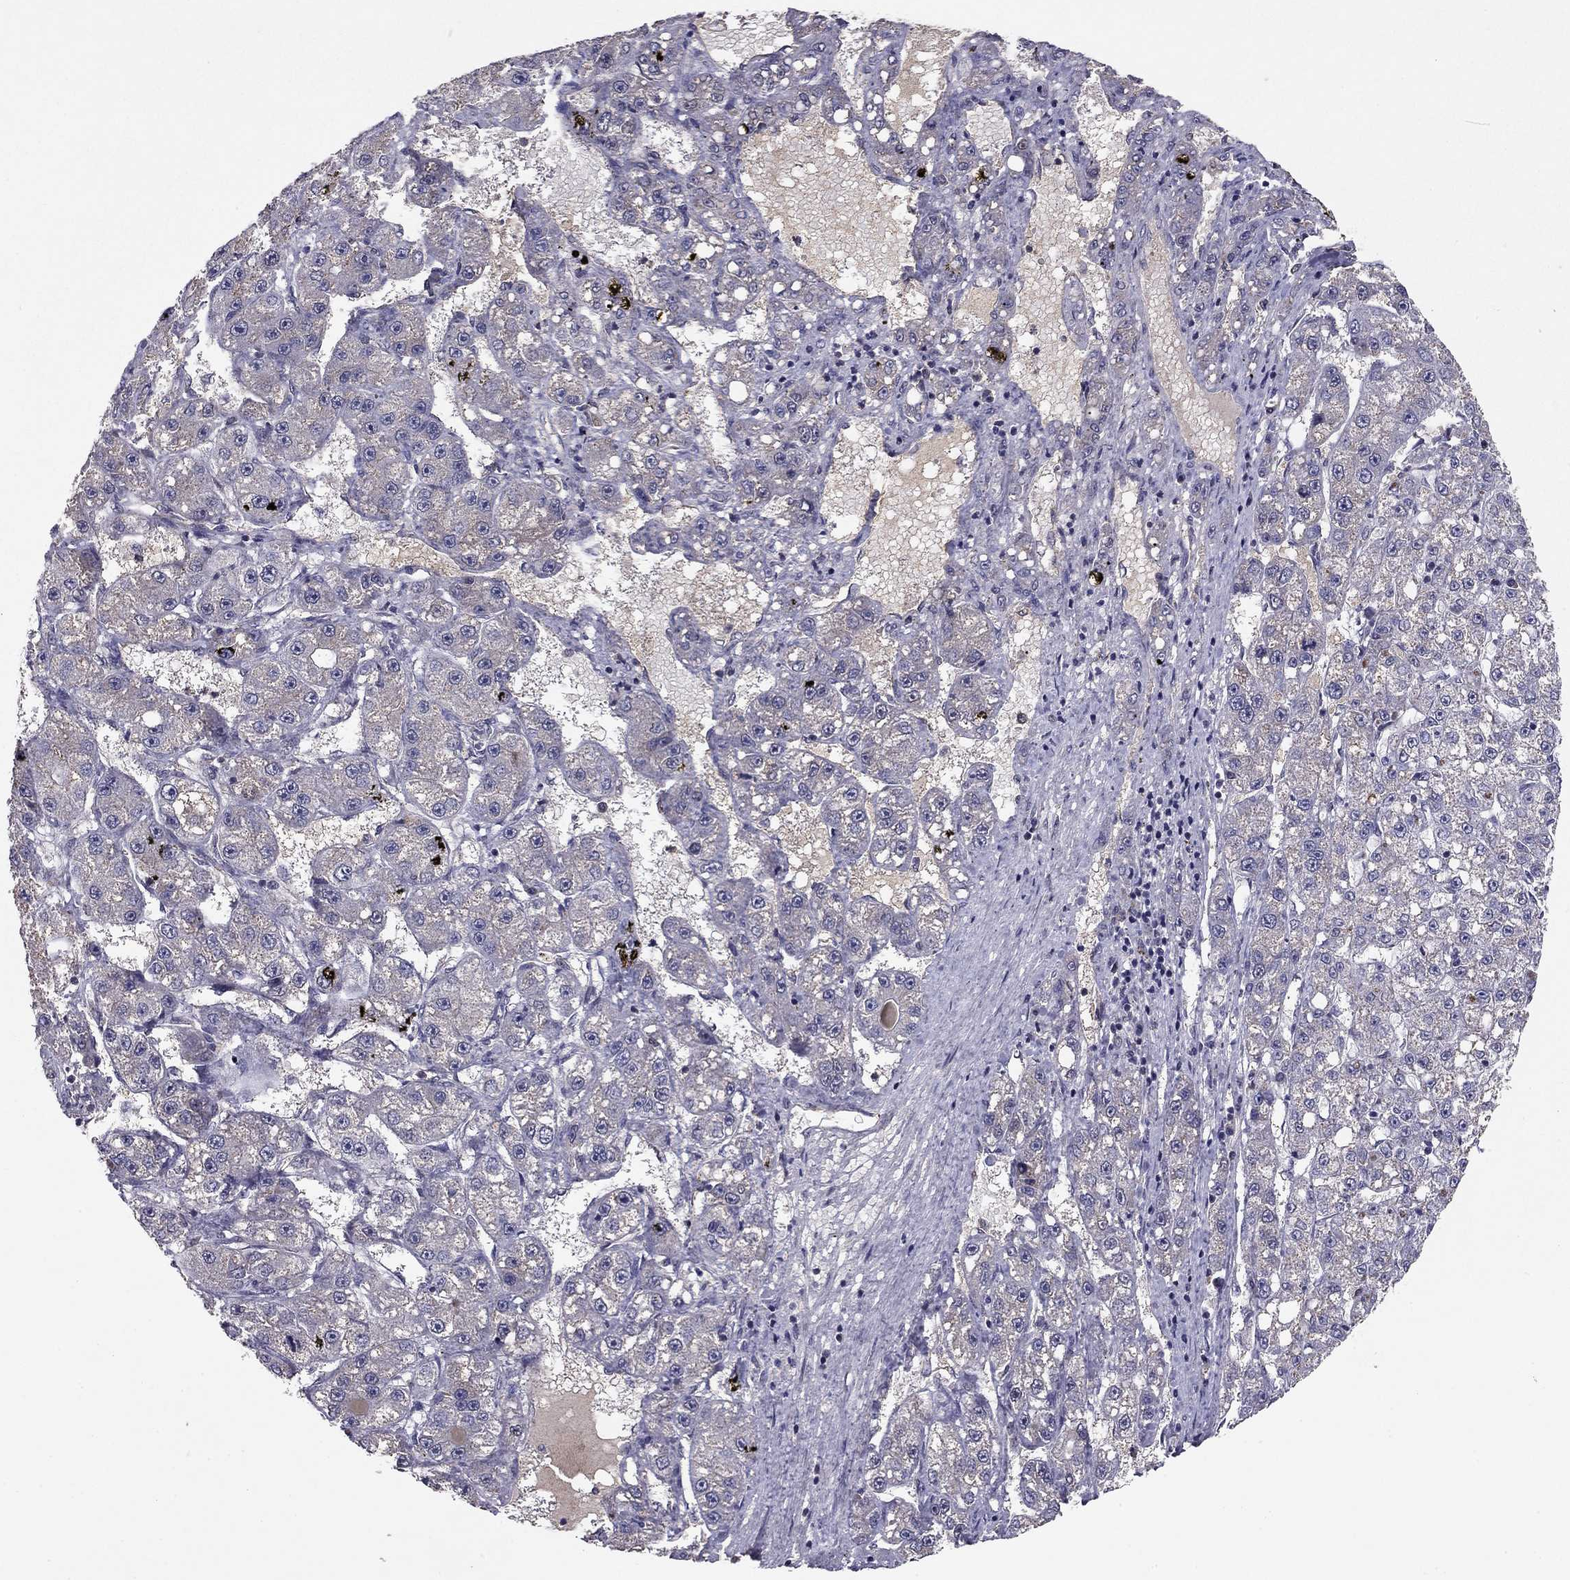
{"staining": {"intensity": "negative", "quantity": "none", "location": "none"}, "tissue": "liver cancer", "cell_type": "Tumor cells", "image_type": "cancer", "snomed": [{"axis": "morphology", "description": "Carcinoma, Hepatocellular, NOS"}, {"axis": "topography", "description": "Liver"}], "caption": "DAB immunohistochemical staining of liver hepatocellular carcinoma displays no significant staining in tumor cells. (DAB IHC with hematoxylin counter stain).", "gene": "HCN1", "patient": {"sex": "female", "age": 65}}